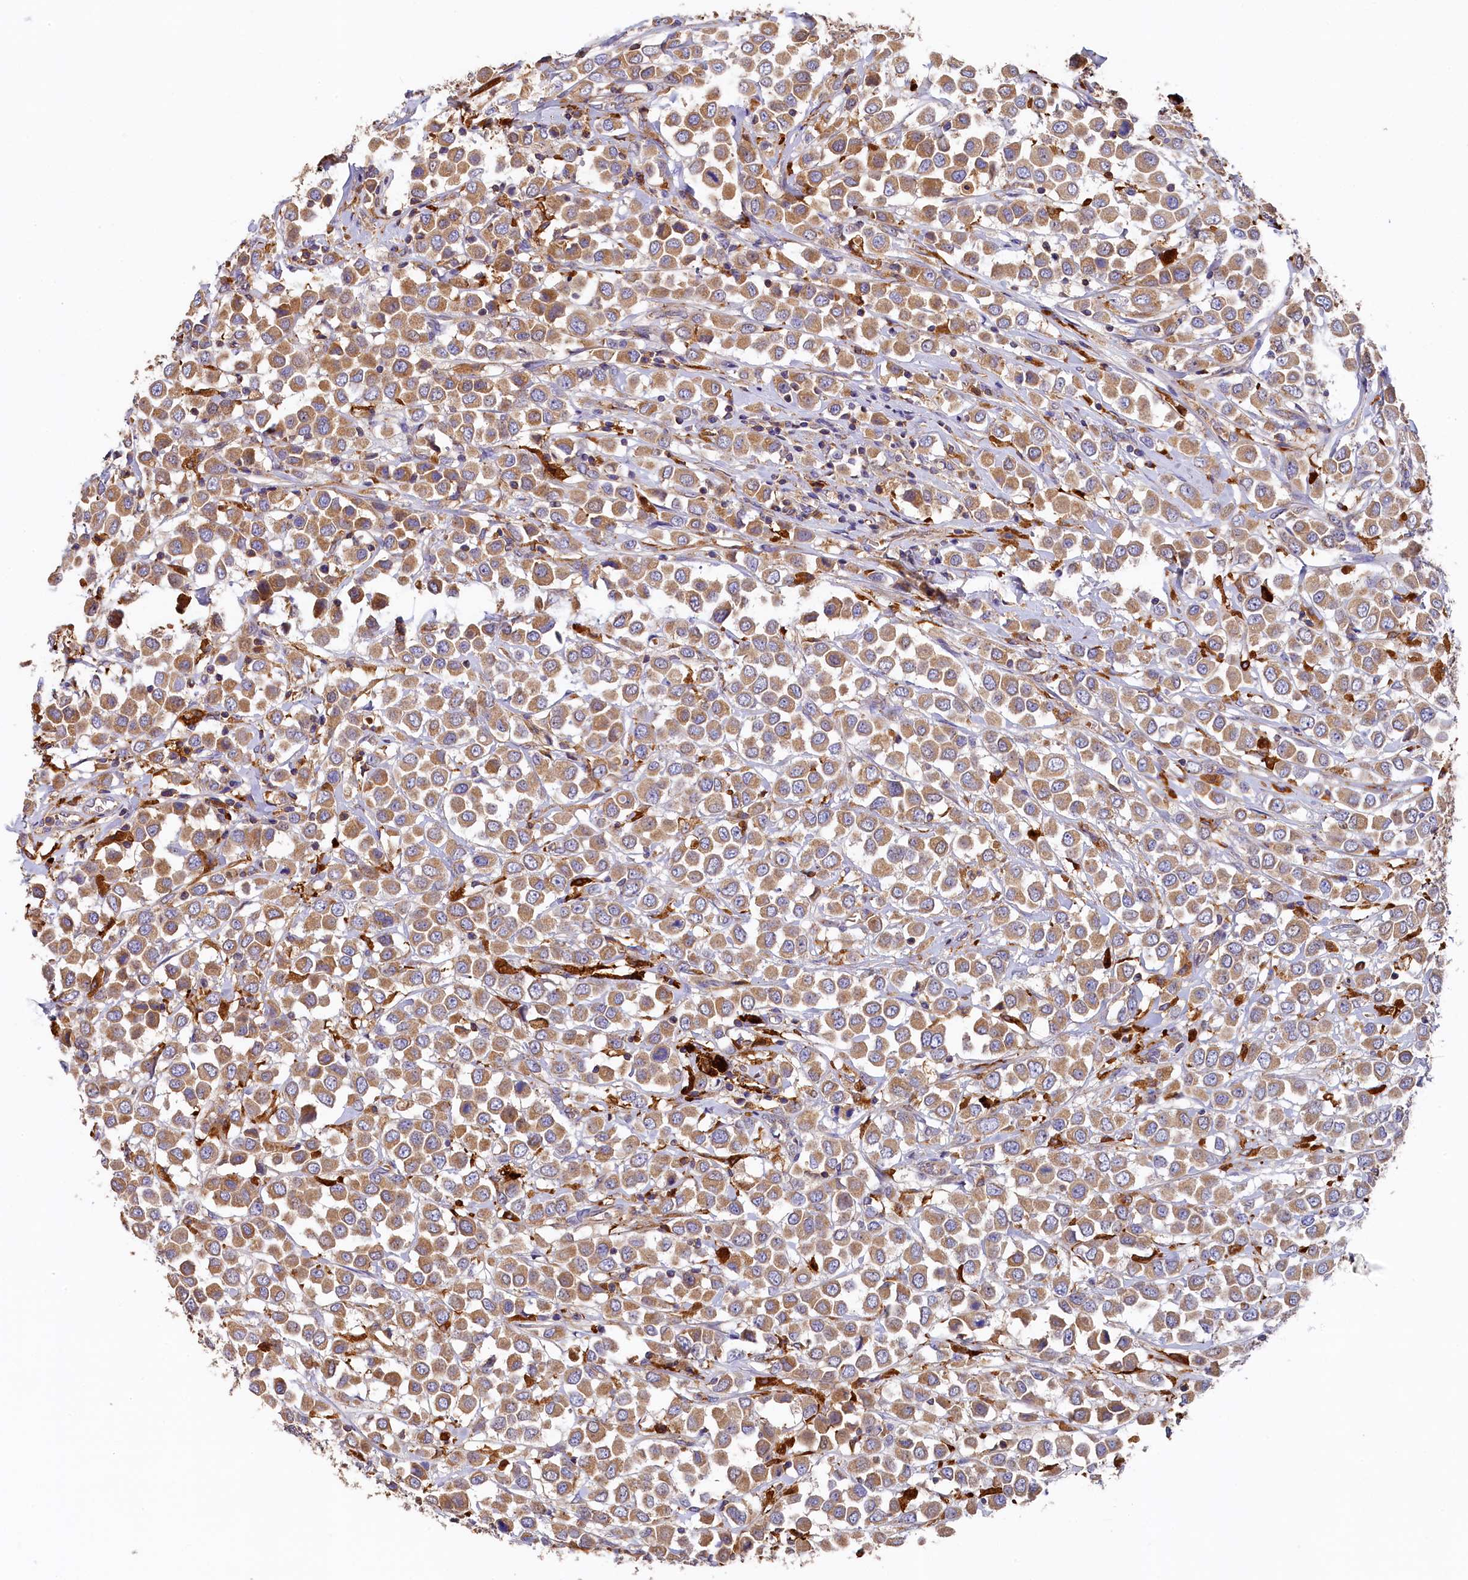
{"staining": {"intensity": "moderate", "quantity": ">75%", "location": "cytoplasmic/membranous"}, "tissue": "breast cancer", "cell_type": "Tumor cells", "image_type": "cancer", "snomed": [{"axis": "morphology", "description": "Duct carcinoma"}, {"axis": "topography", "description": "Breast"}], "caption": "IHC image of breast intraductal carcinoma stained for a protein (brown), which displays medium levels of moderate cytoplasmic/membranous staining in approximately >75% of tumor cells.", "gene": "SEC31B", "patient": {"sex": "female", "age": 61}}